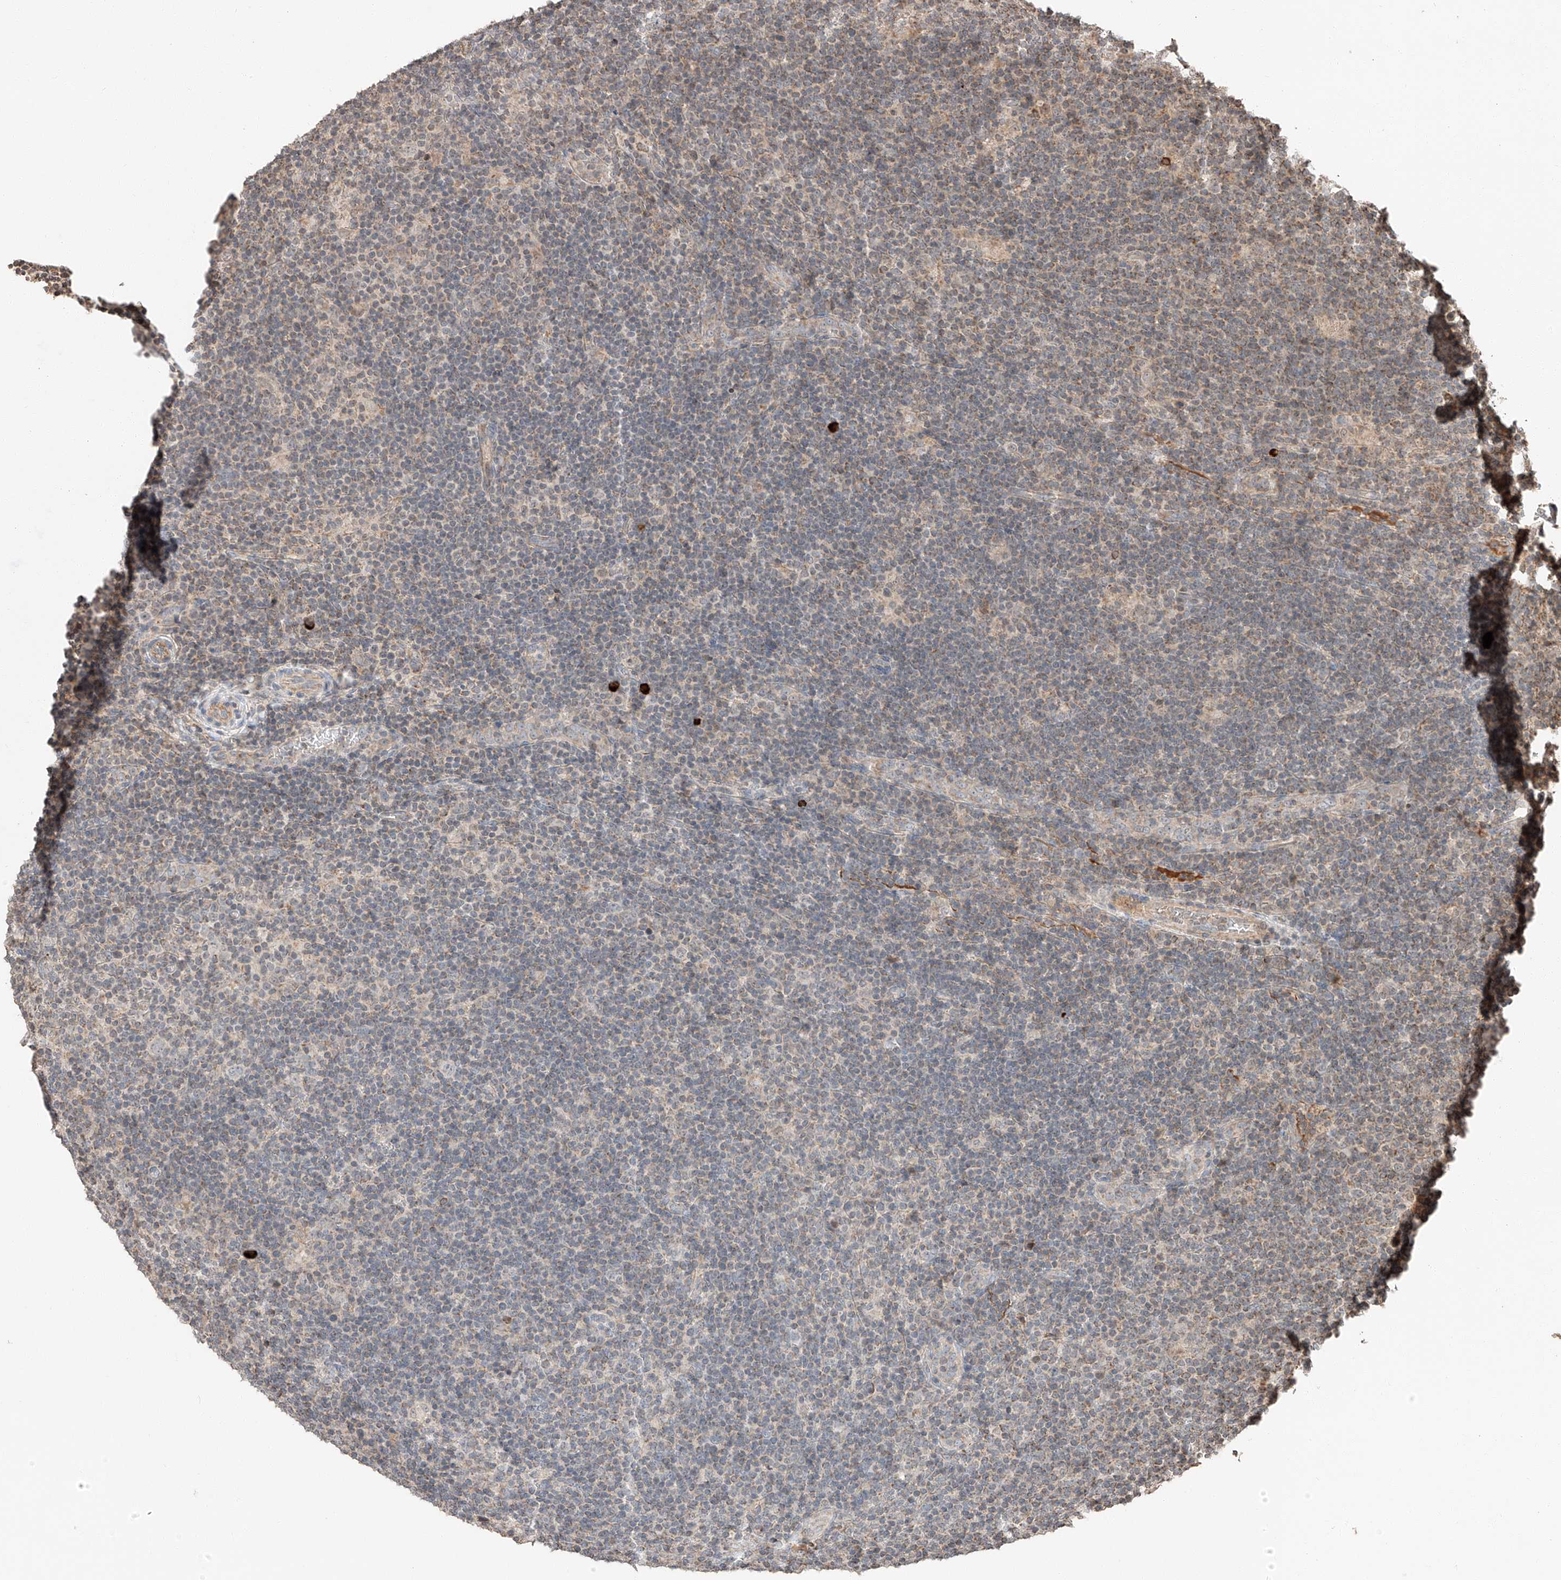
{"staining": {"intensity": "negative", "quantity": "none", "location": "none"}, "tissue": "lymphoma", "cell_type": "Tumor cells", "image_type": "cancer", "snomed": [{"axis": "morphology", "description": "Hodgkin's disease, NOS"}, {"axis": "topography", "description": "Lymph node"}], "caption": "Immunohistochemistry (IHC) image of human lymphoma stained for a protein (brown), which reveals no staining in tumor cells. (DAB immunohistochemistry (IHC) with hematoxylin counter stain).", "gene": "ARHGAP33", "patient": {"sex": "female", "age": 57}}